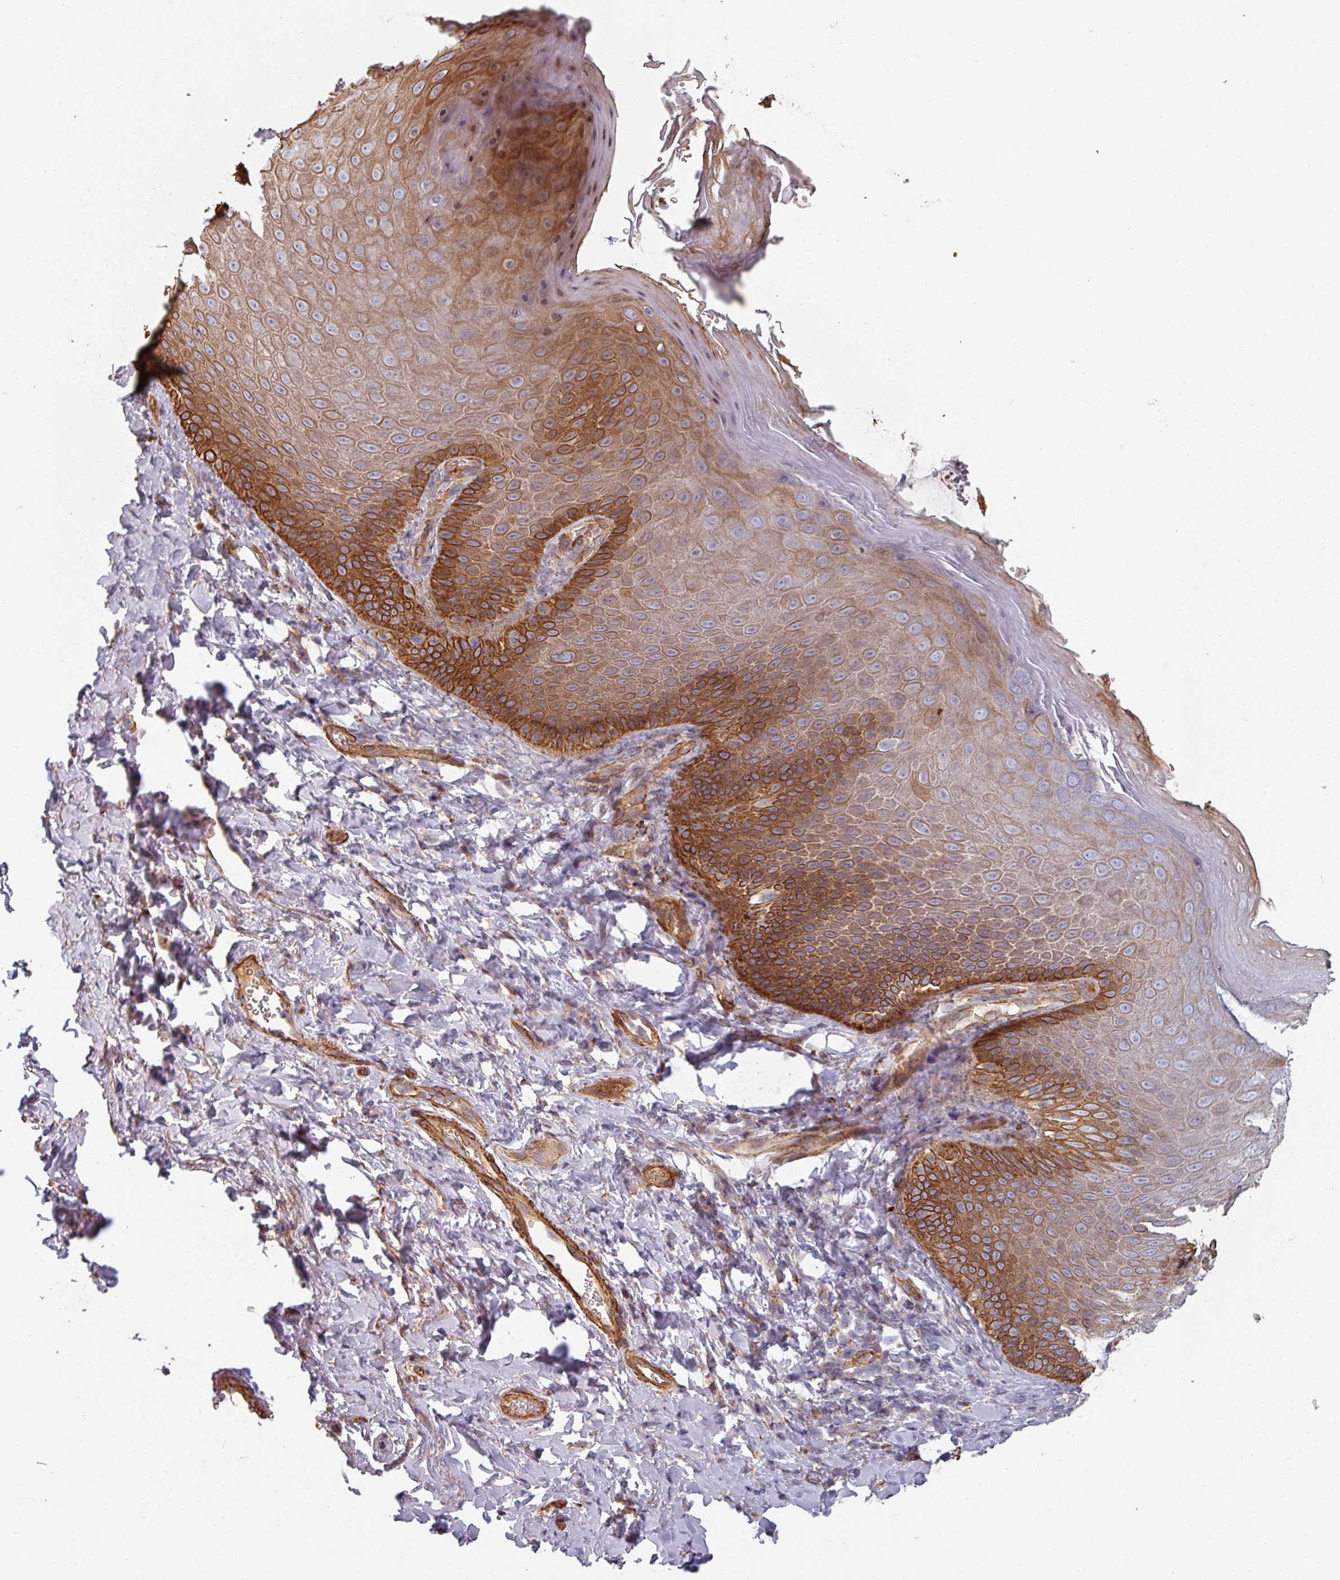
{"staining": {"intensity": "strong", "quantity": "25%-75%", "location": "cytoplasmic/membranous"}, "tissue": "skin", "cell_type": "Epidermal cells", "image_type": "normal", "snomed": [{"axis": "morphology", "description": "Normal tissue, NOS"}, {"axis": "topography", "description": "Anal"}, {"axis": "topography", "description": "Peripheral nerve tissue"}], "caption": "Skin stained with immunohistochemistry exhibits strong cytoplasmic/membranous positivity in approximately 25%-75% of epidermal cells.", "gene": "C4BPB", "patient": {"sex": "male", "age": 53}}